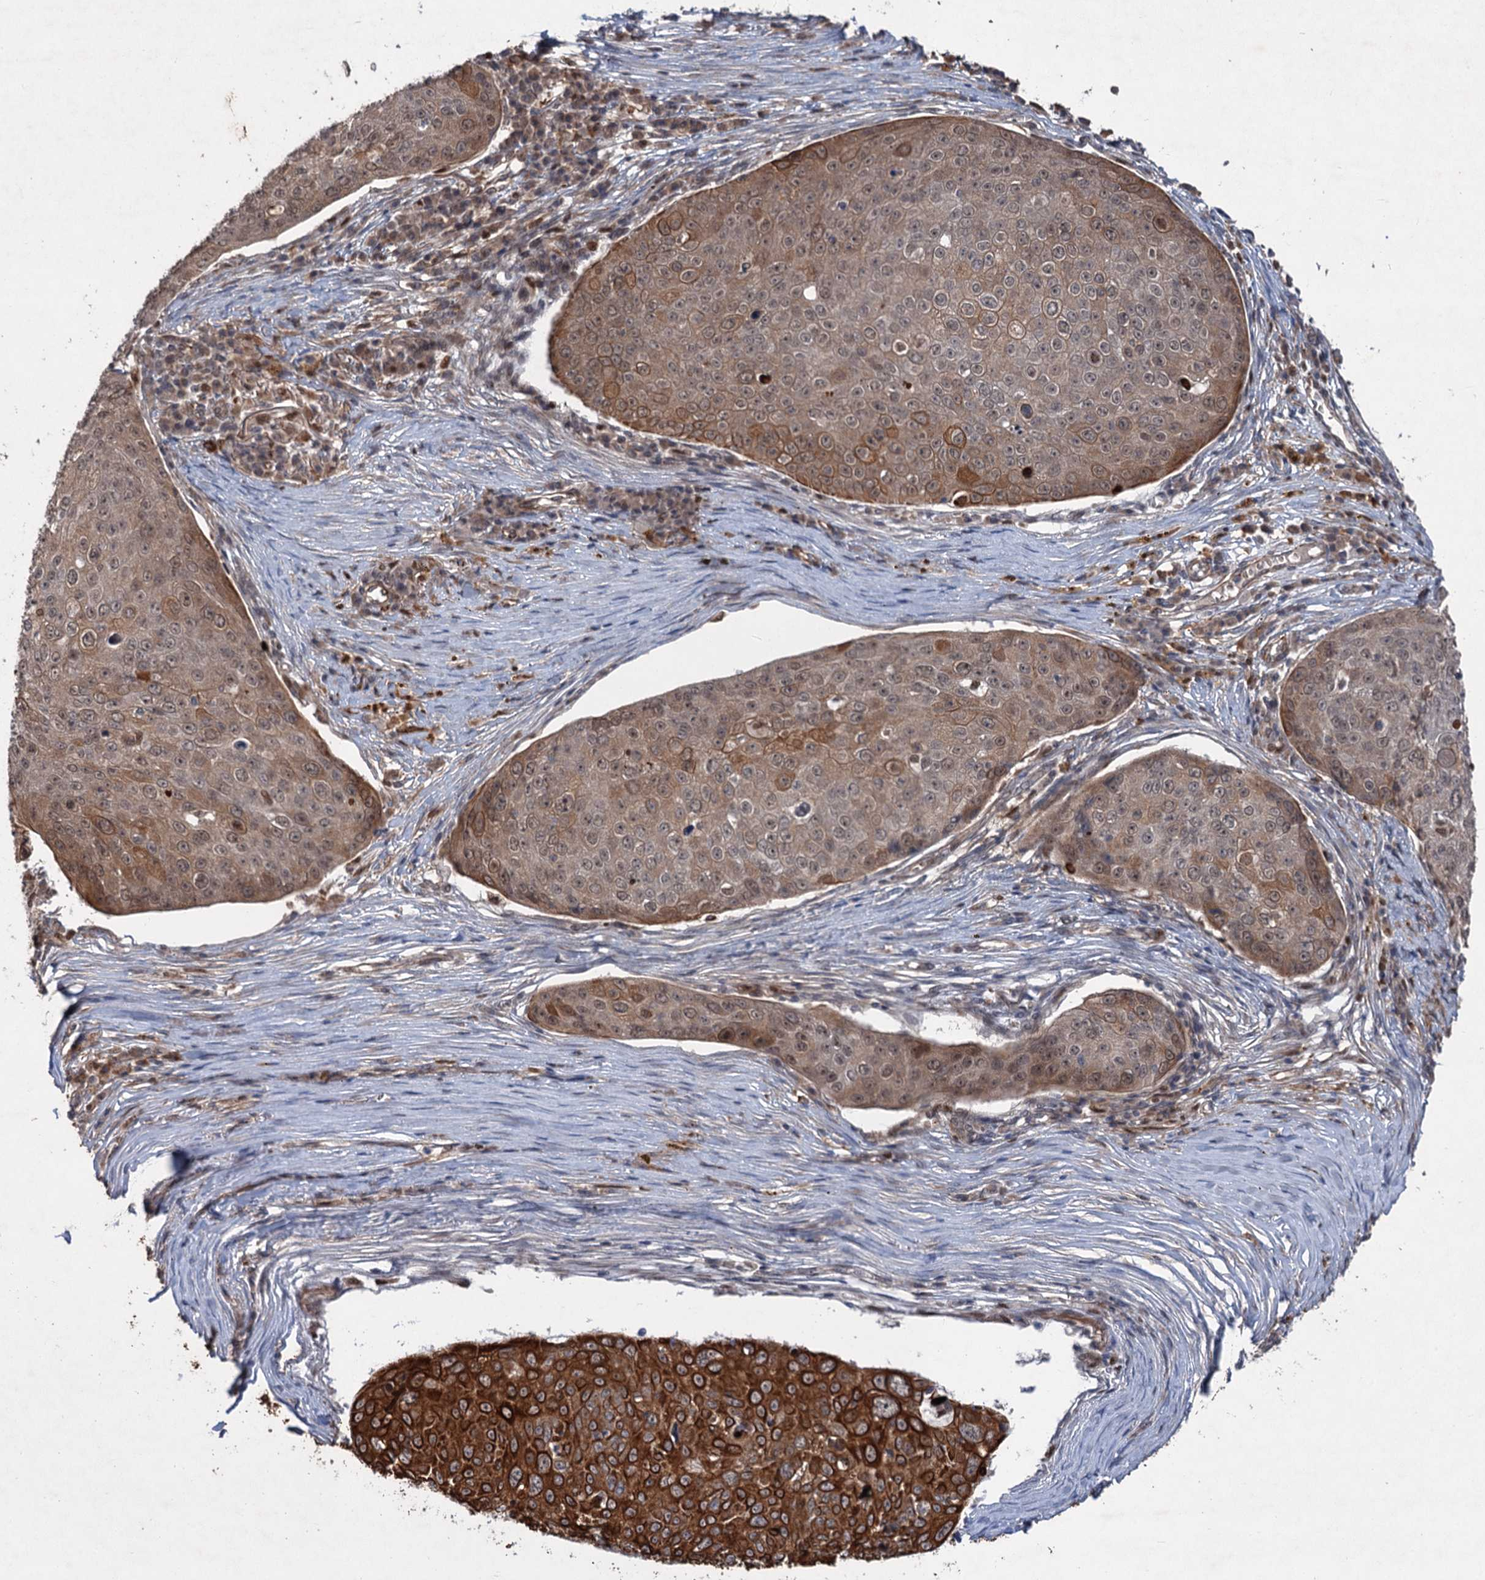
{"staining": {"intensity": "strong", "quantity": "<25%", "location": "cytoplasmic/membranous,nuclear"}, "tissue": "skin cancer", "cell_type": "Tumor cells", "image_type": "cancer", "snomed": [{"axis": "morphology", "description": "Squamous cell carcinoma, NOS"}, {"axis": "topography", "description": "Skin"}], "caption": "Human skin squamous cell carcinoma stained with a protein marker exhibits strong staining in tumor cells.", "gene": "TTC31", "patient": {"sex": "male", "age": 71}}